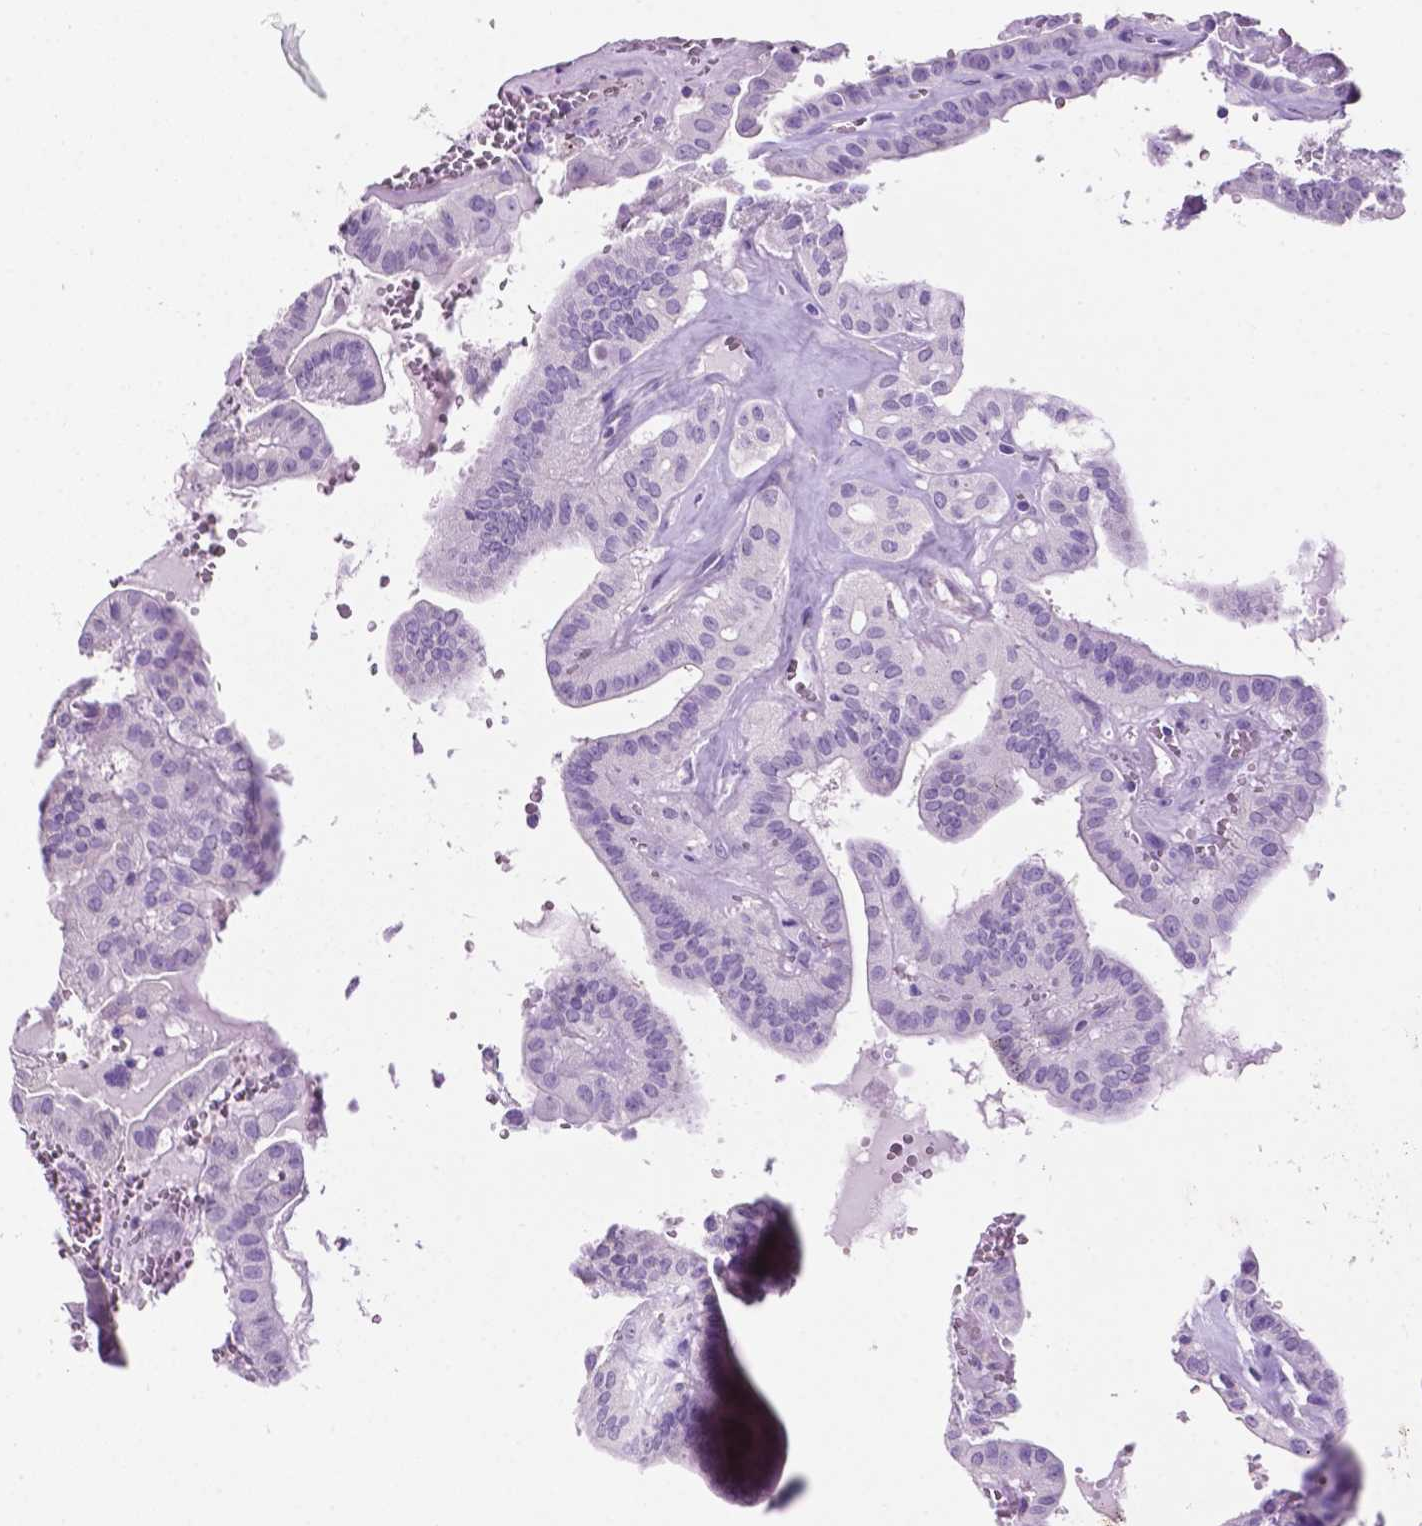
{"staining": {"intensity": "negative", "quantity": "none", "location": "none"}, "tissue": "thyroid cancer", "cell_type": "Tumor cells", "image_type": "cancer", "snomed": [{"axis": "morphology", "description": "Papillary adenocarcinoma, NOS"}, {"axis": "topography", "description": "Thyroid gland"}], "caption": "Protein analysis of thyroid papillary adenocarcinoma displays no significant positivity in tumor cells.", "gene": "PHGR1", "patient": {"sex": "male", "age": 52}}